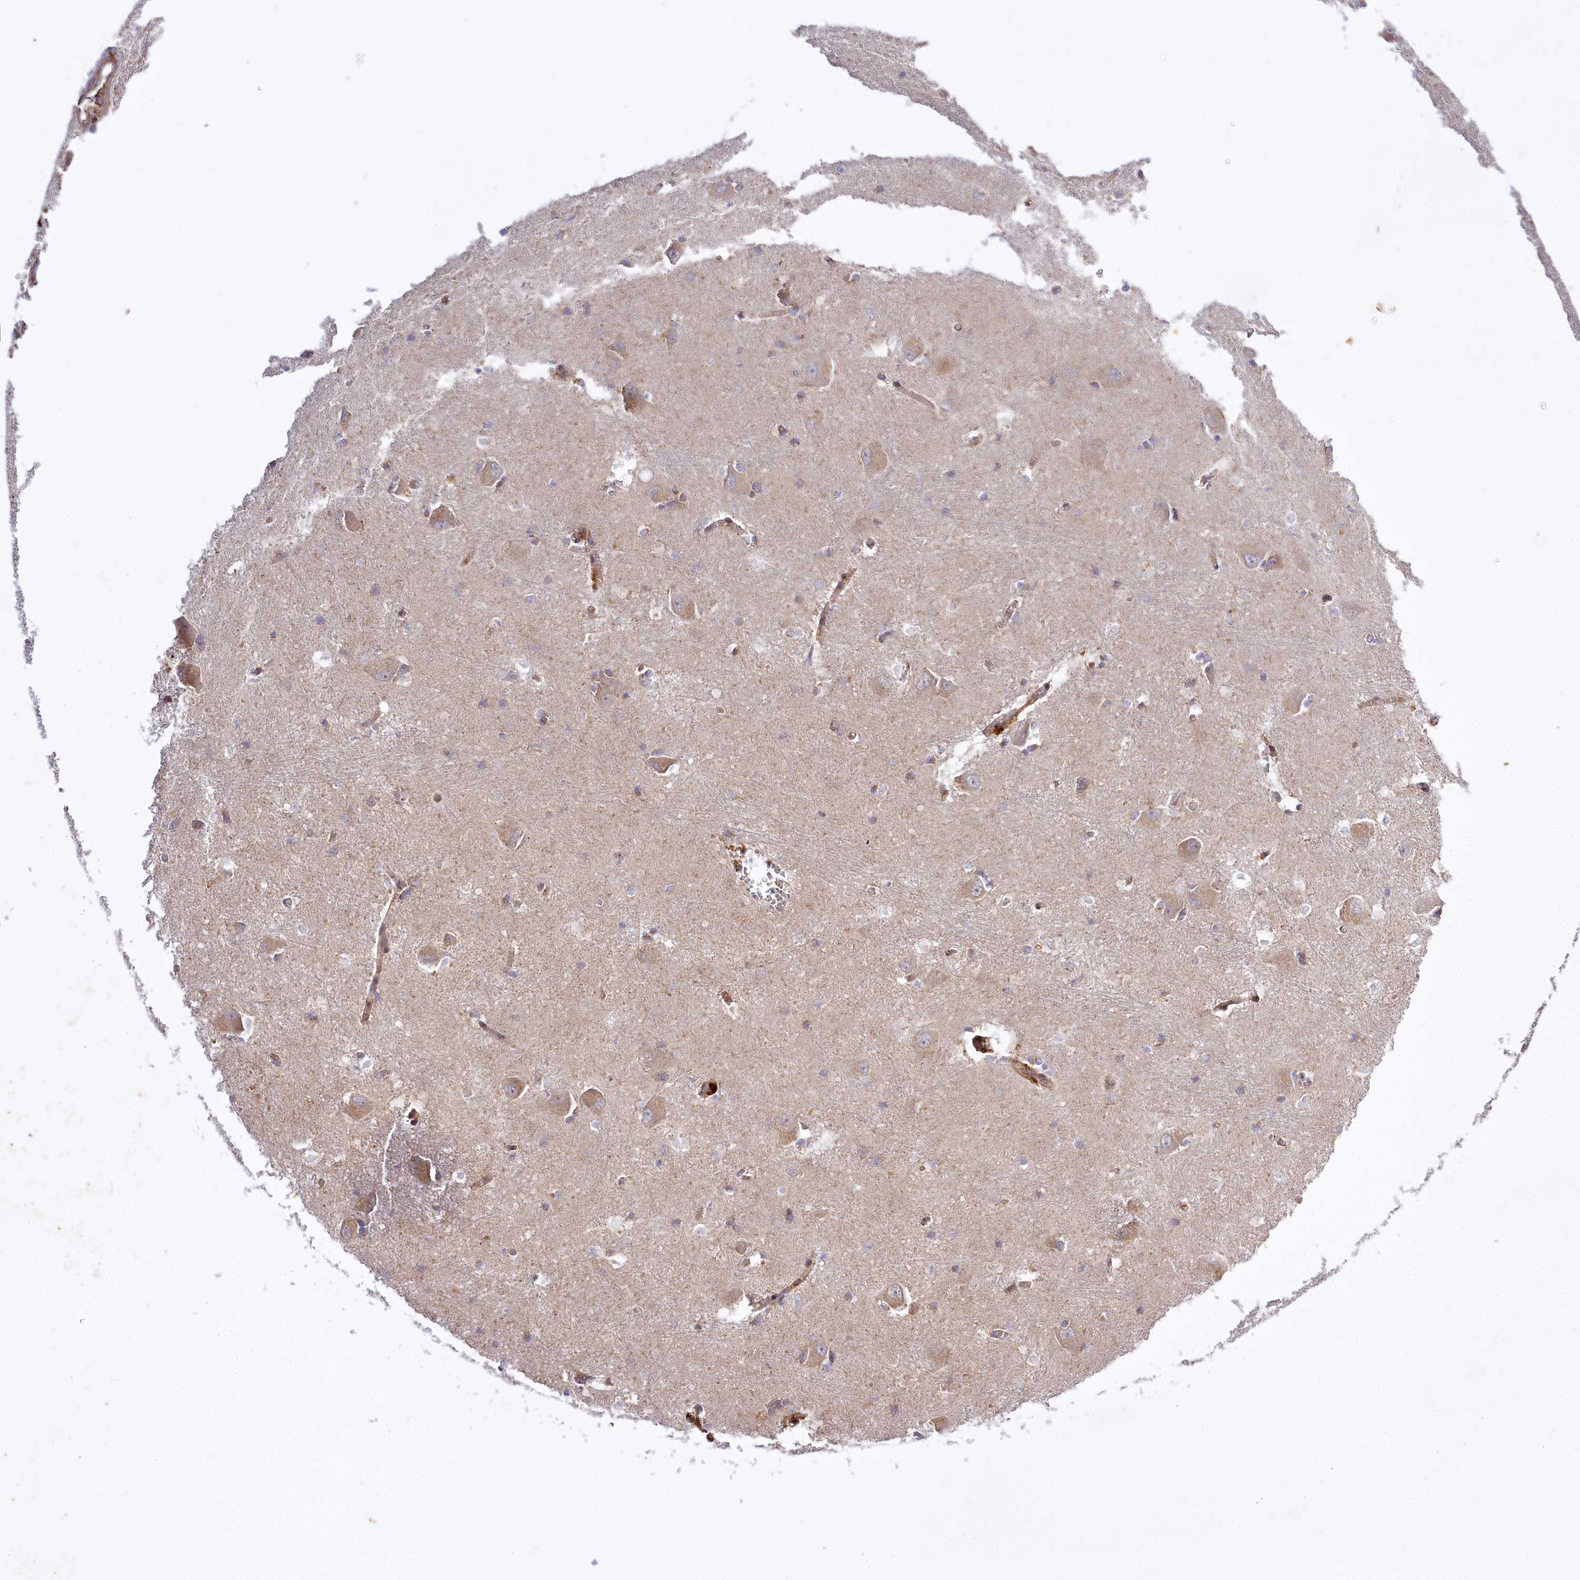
{"staining": {"intensity": "moderate", "quantity": "<25%", "location": "cytoplasmic/membranous"}, "tissue": "caudate", "cell_type": "Glial cells", "image_type": "normal", "snomed": [{"axis": "morphology", "description": "Normal tissue, NOS"}, {"axis": "topography", "description": "Lateral ventricle wall"}], "caption": "Brown immunohistochemical staining in benign human caudate reveals moderate cytoplasmic/membranous staining in about <25% of glial cells. (DAB = brown stain, brightfield microscopy at high magnification).", "gene": "CARD19", "patient": {"sex": "male", "age": 37}}